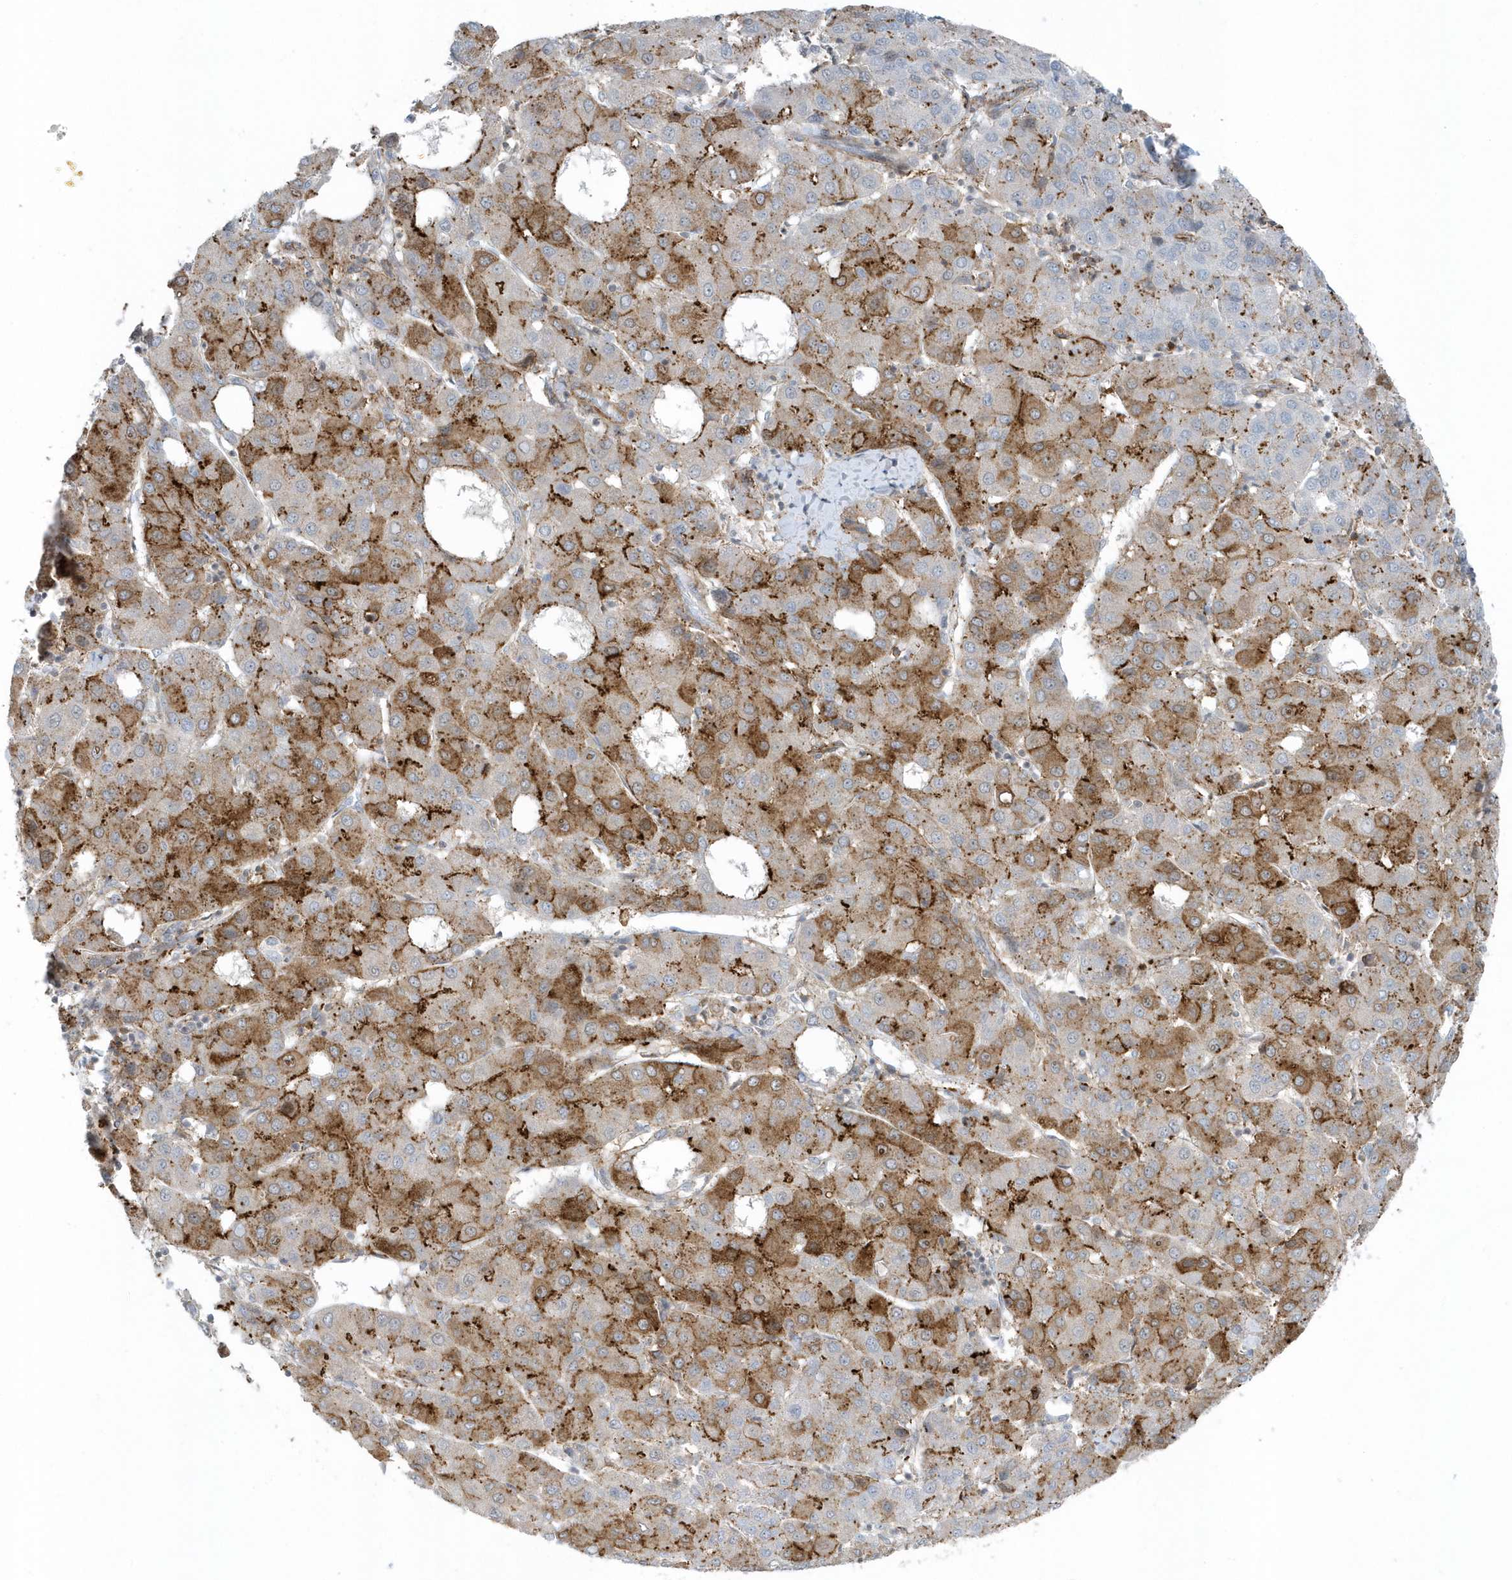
{"staining": {"intensity": "moderate", "quantity": "25%-75%", "location": "cytoplasmic/membranous"}, "tissue": "liver cancer", "cell_type": "Tumor cells", "image_type": "cancer", "snomed": [{"axis": "morphology", "description": "Carcinoma, Hepatocellular, NOS"}, {"axis": "topography", "description": "Liver"}], "caption": "Protein expression analysis of hepatocellular carcinoma (liver) shows moderate cytoplasmic/membranous expression in about 25%-75% of tumor cells. The staining was performed using DAB (3,3'-diaminobenzidine) to visualize the protein expression in brown, while the nuclei were stained in blue with hematoxylin (Magnification: 20x).", "gene": "CACNB2", "patient": {"sex": "male", "age": 65}}